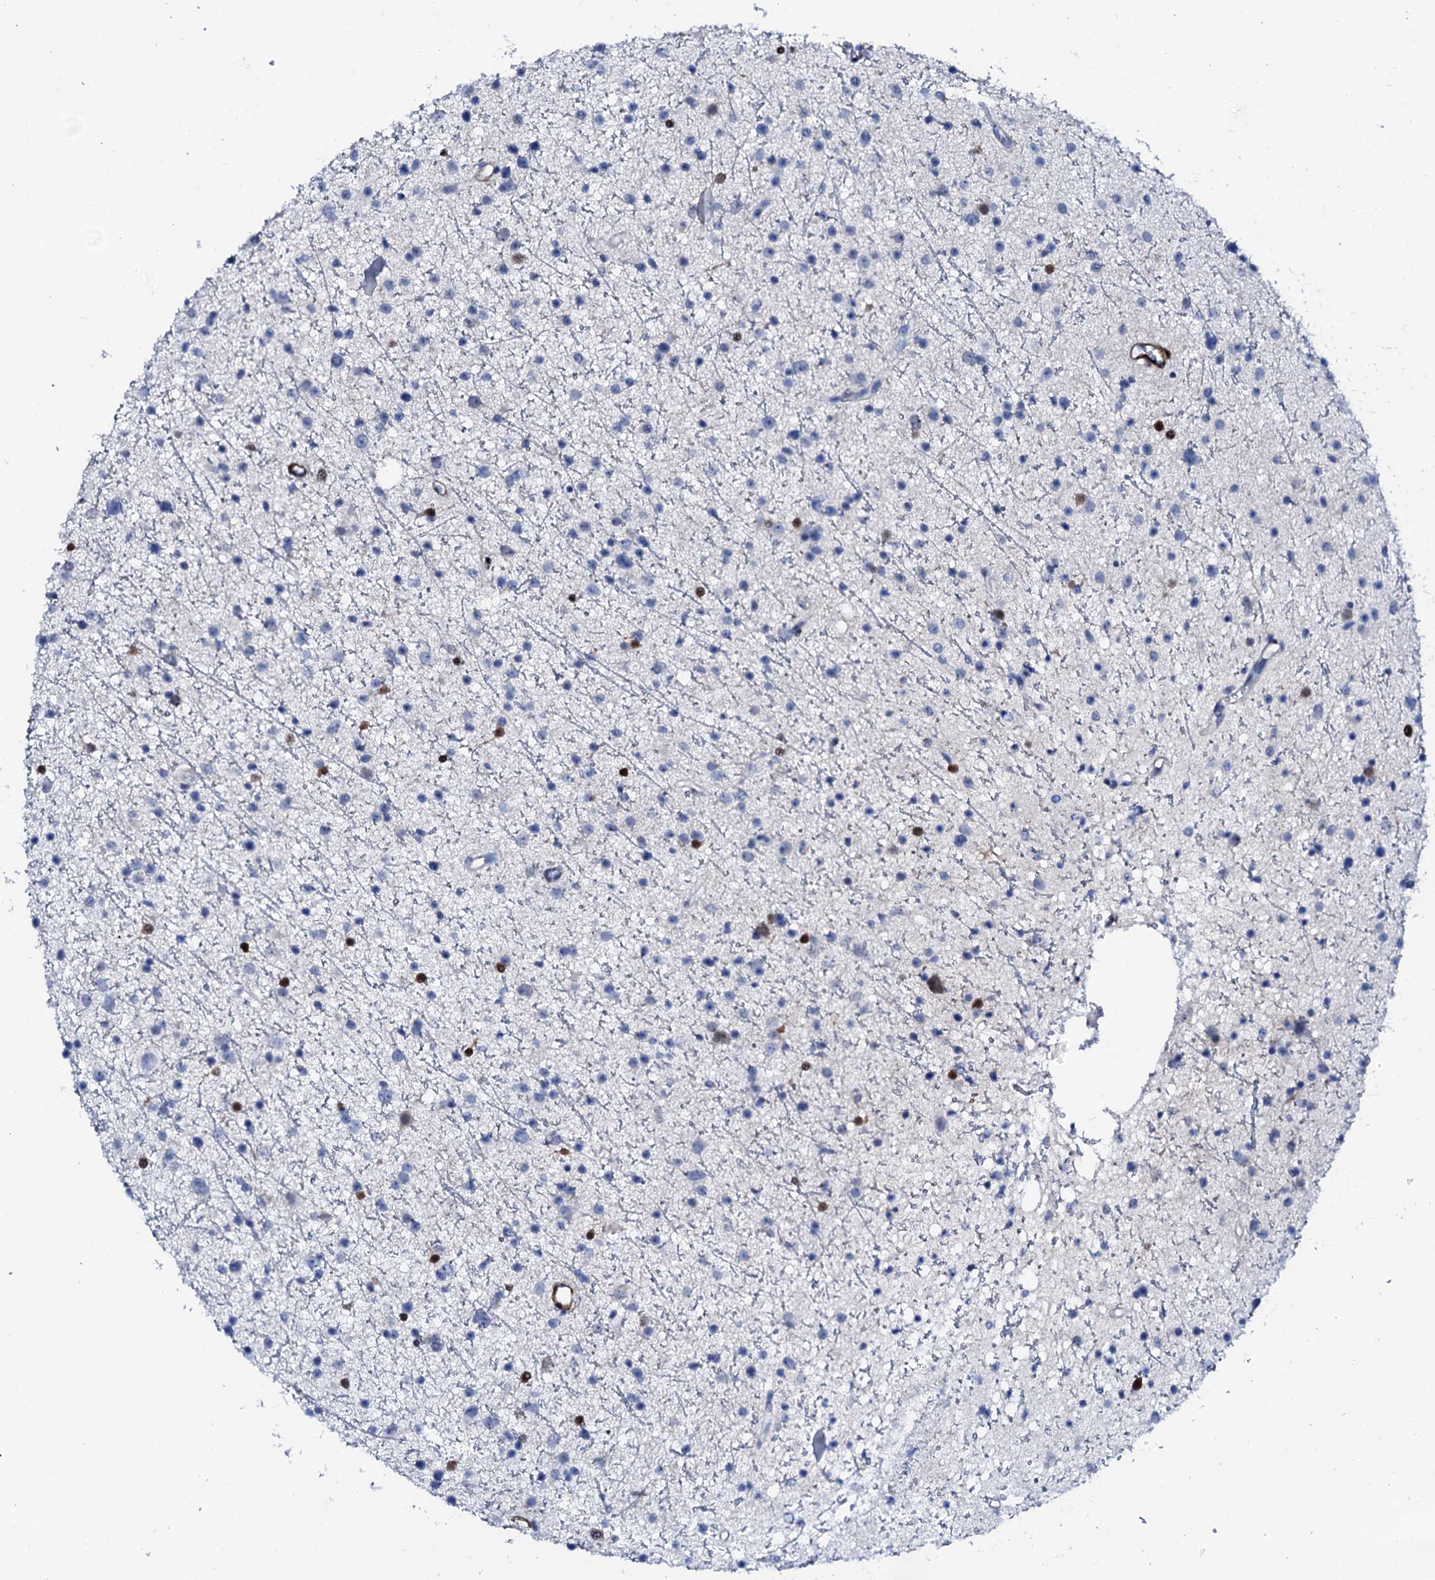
{"staining": {"intensity": "moderate", "quantity": "<25%", "location": "nuclear"}, "tissue": "glioma", "cell_type": "Tumor cells", "image_type": "cancer", "snomed": [{"axis": "morphology", "description": "Glioma, malignant, Low grade"}, {"axis": "topography", "description": "Cerebral cortex"}], "caption": "Immunohistochemical staining of malignant low-grade glioma shows low levels of moderate nuclear expression in approximately <25% of tumor cells.", "gene": "NRIP2", "patient": {"sex": "female", "age": 39}}